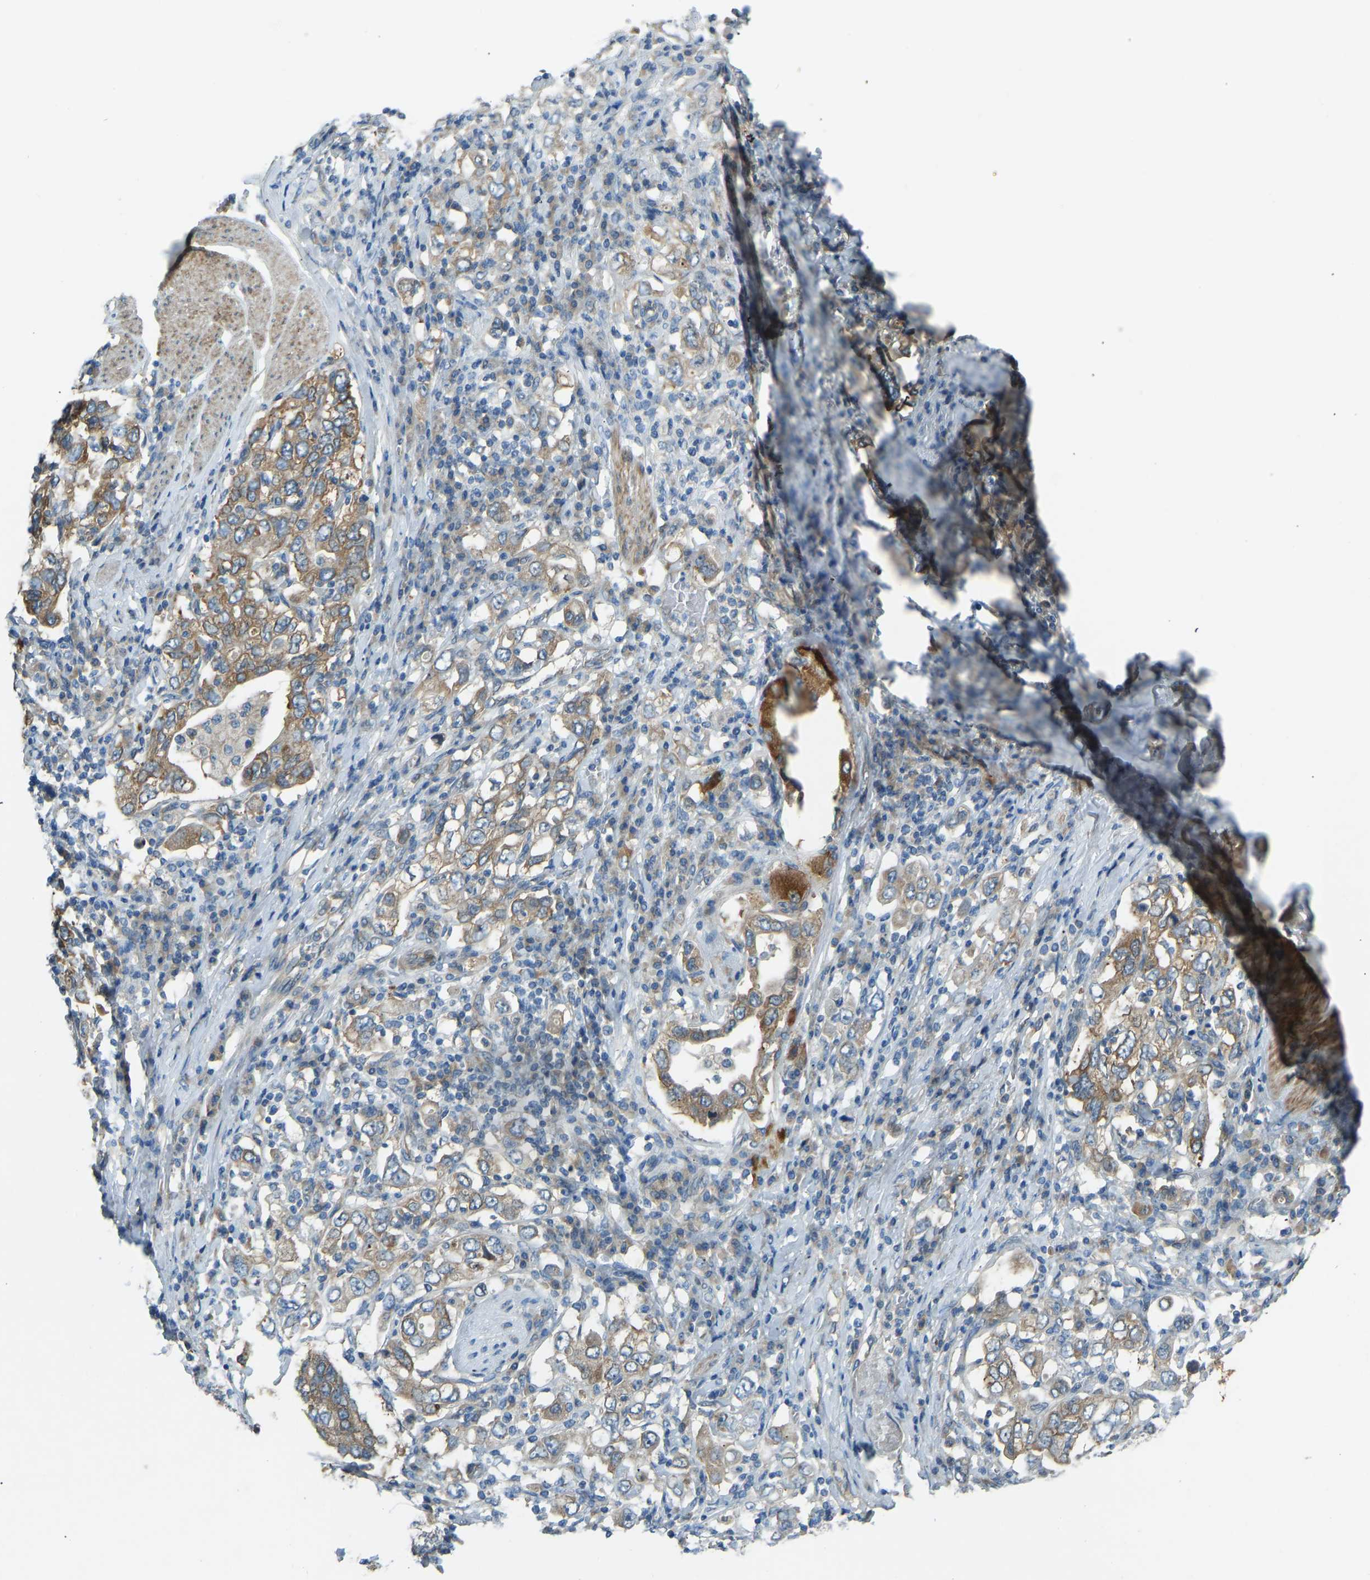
{"staining": {"intensity": "moderate", "quantity": ">75%", "location": "cytoplasmic/membranous"}, "tissue": "stomach cancer", "cell_type": "Tumor cells", "image_type": "cancer", "snomed": [{"axis": "morphology", "description": "Adenocarcinoma, NOS"}, {"axis": "topography", "description": "Stomach, upper"}], "caption": "Stomach cancer (adenocarcinoma) was stained to show a protein in brown. There is medium levels of moderate cytoplasmic/membranous positivity in about >75% of tumor cells.", "gene": "STAU2", "patient": {"sex": "male", "age": 62}}